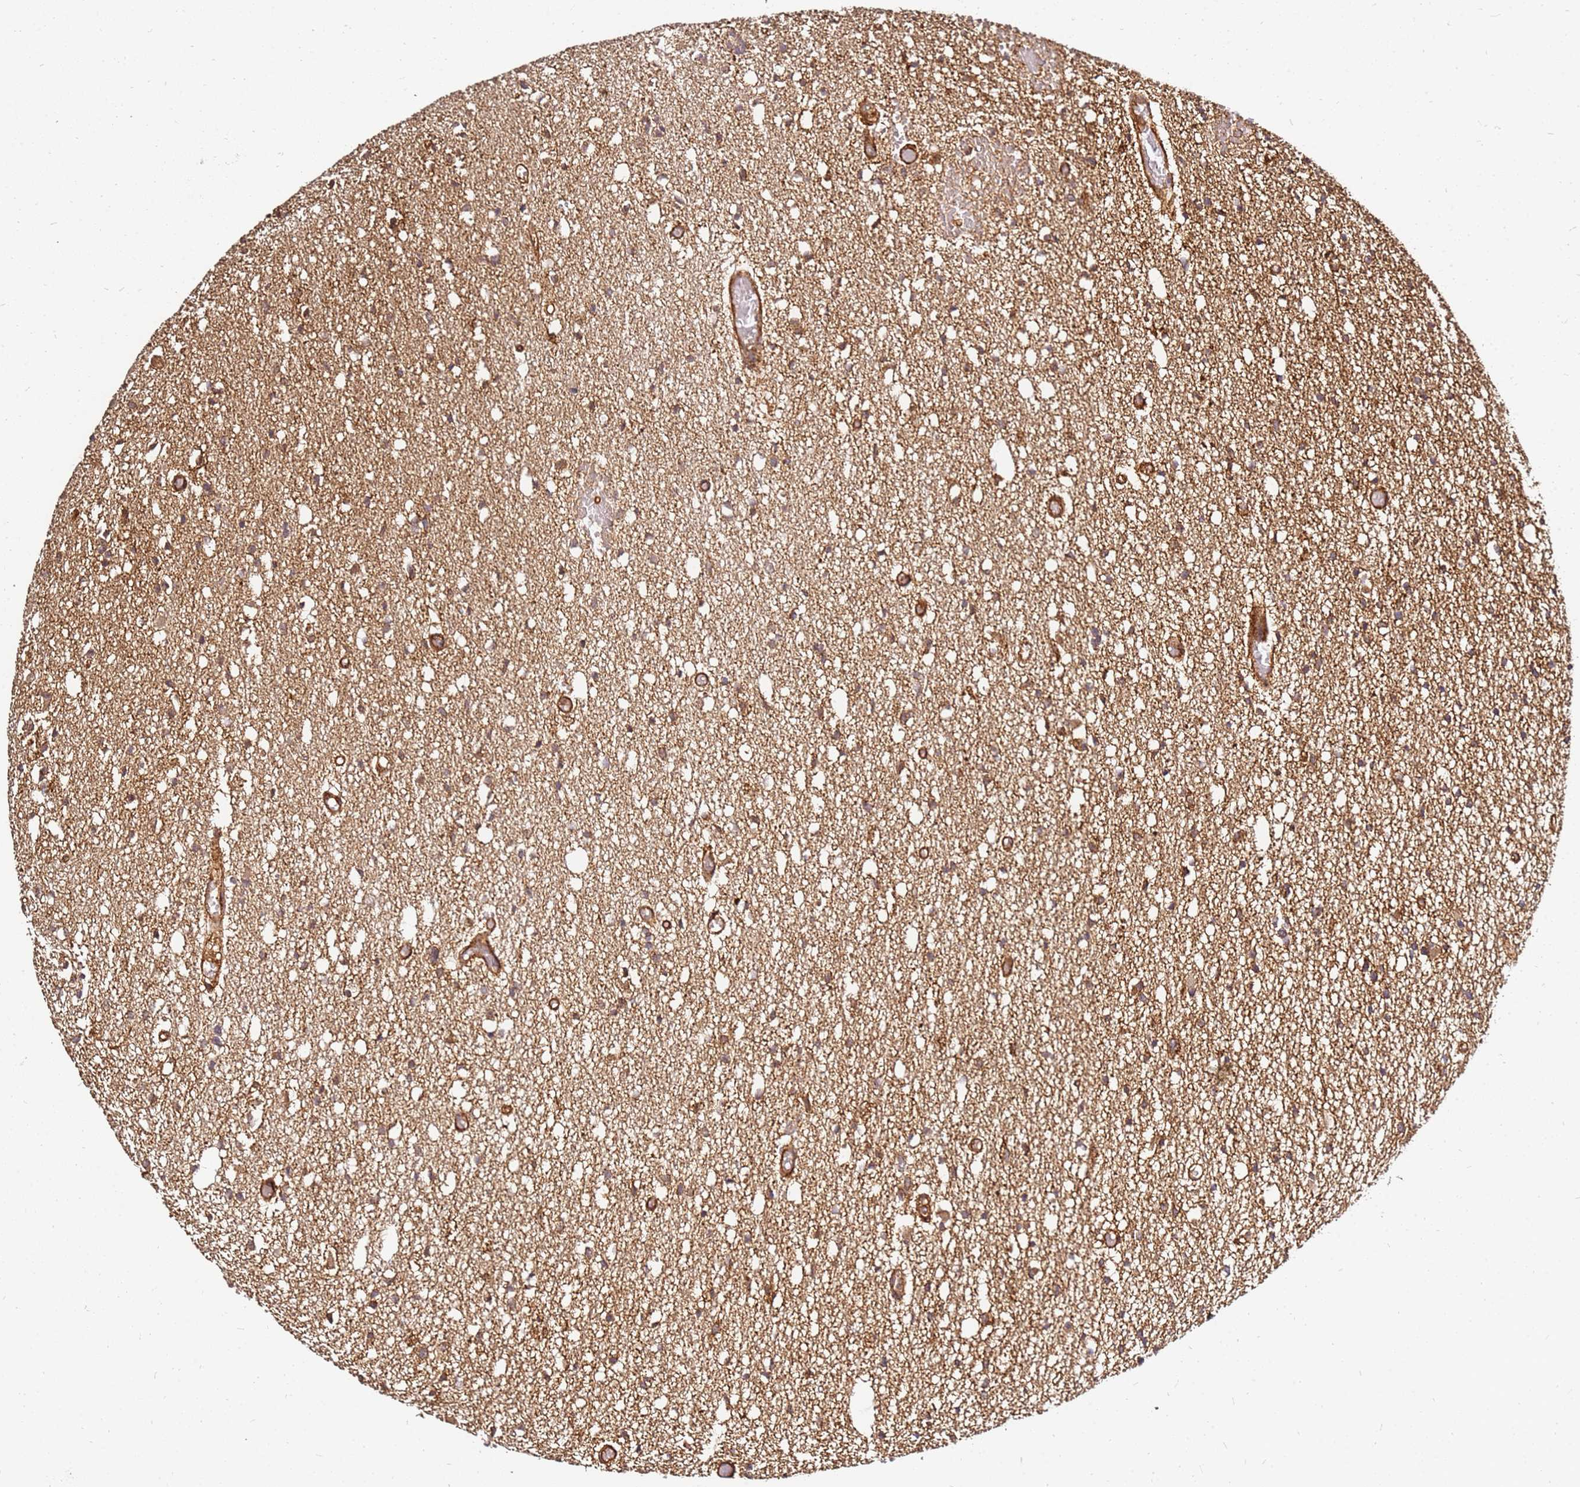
{"staining": {"intensity": "moderate", "quantity": ">75%", "location": "cytoplasmic/membranous"}, "tissue": "glioma", "cell_type": "Tumor cells", "image_type": "cancer", "snomed": [{"axis": "morphology", "description": "Glioma, malignant, Low grade"}, {"axis": "topography", "description": "Brain"}], "caption": "Protein expression analysis of human glioma reveals moderate cytoplasmic/membranous positivity in approximately >75% of tumor cells.", "gene": "DVL3", "patient": {"sex": "female", "age": 22}}